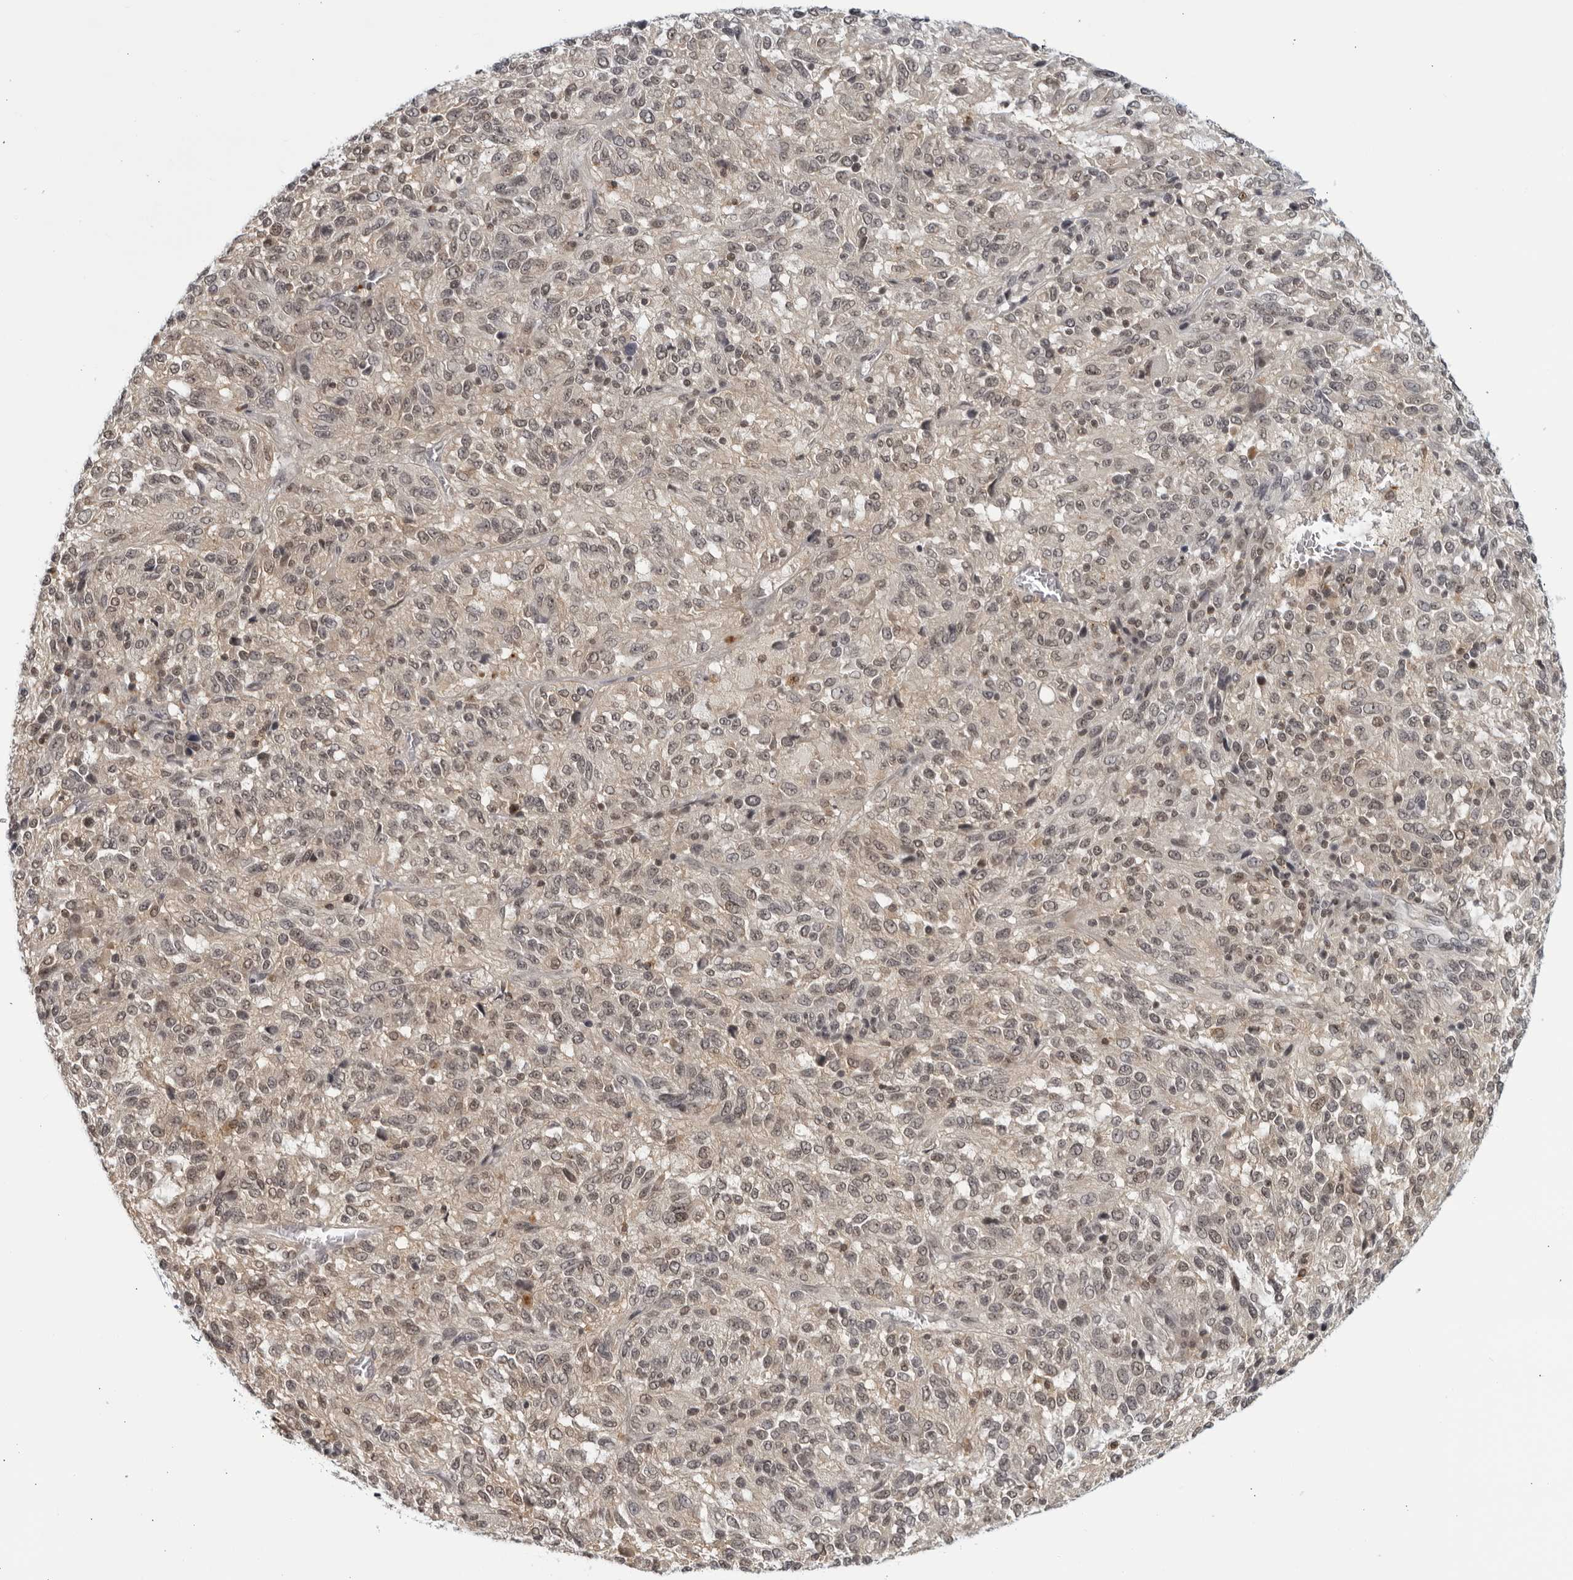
{"staining": {"intensity": "moderate", "quantity": "<25%", "location": "nuclear"}, "tissue": "melanoma", "cell_type": "Tumor cells", "image_type": "cancer", "snomed": [{"axis": "morphology", "description": "Malignant melanoma, Metastatic site"}, {"axis": "topography", "description": "Lung"}], "caption": "IHC image of neoplastic tissue: human malignant melanoma (metastatic site) stained using IHC demonstrates low levels of moderate protein expression localized specifically in the nuclear of tumor cells, appearing as a nuclear brown color.", "gene": "CC2D1B", "patient": {"sex": "male", "age": 64}}